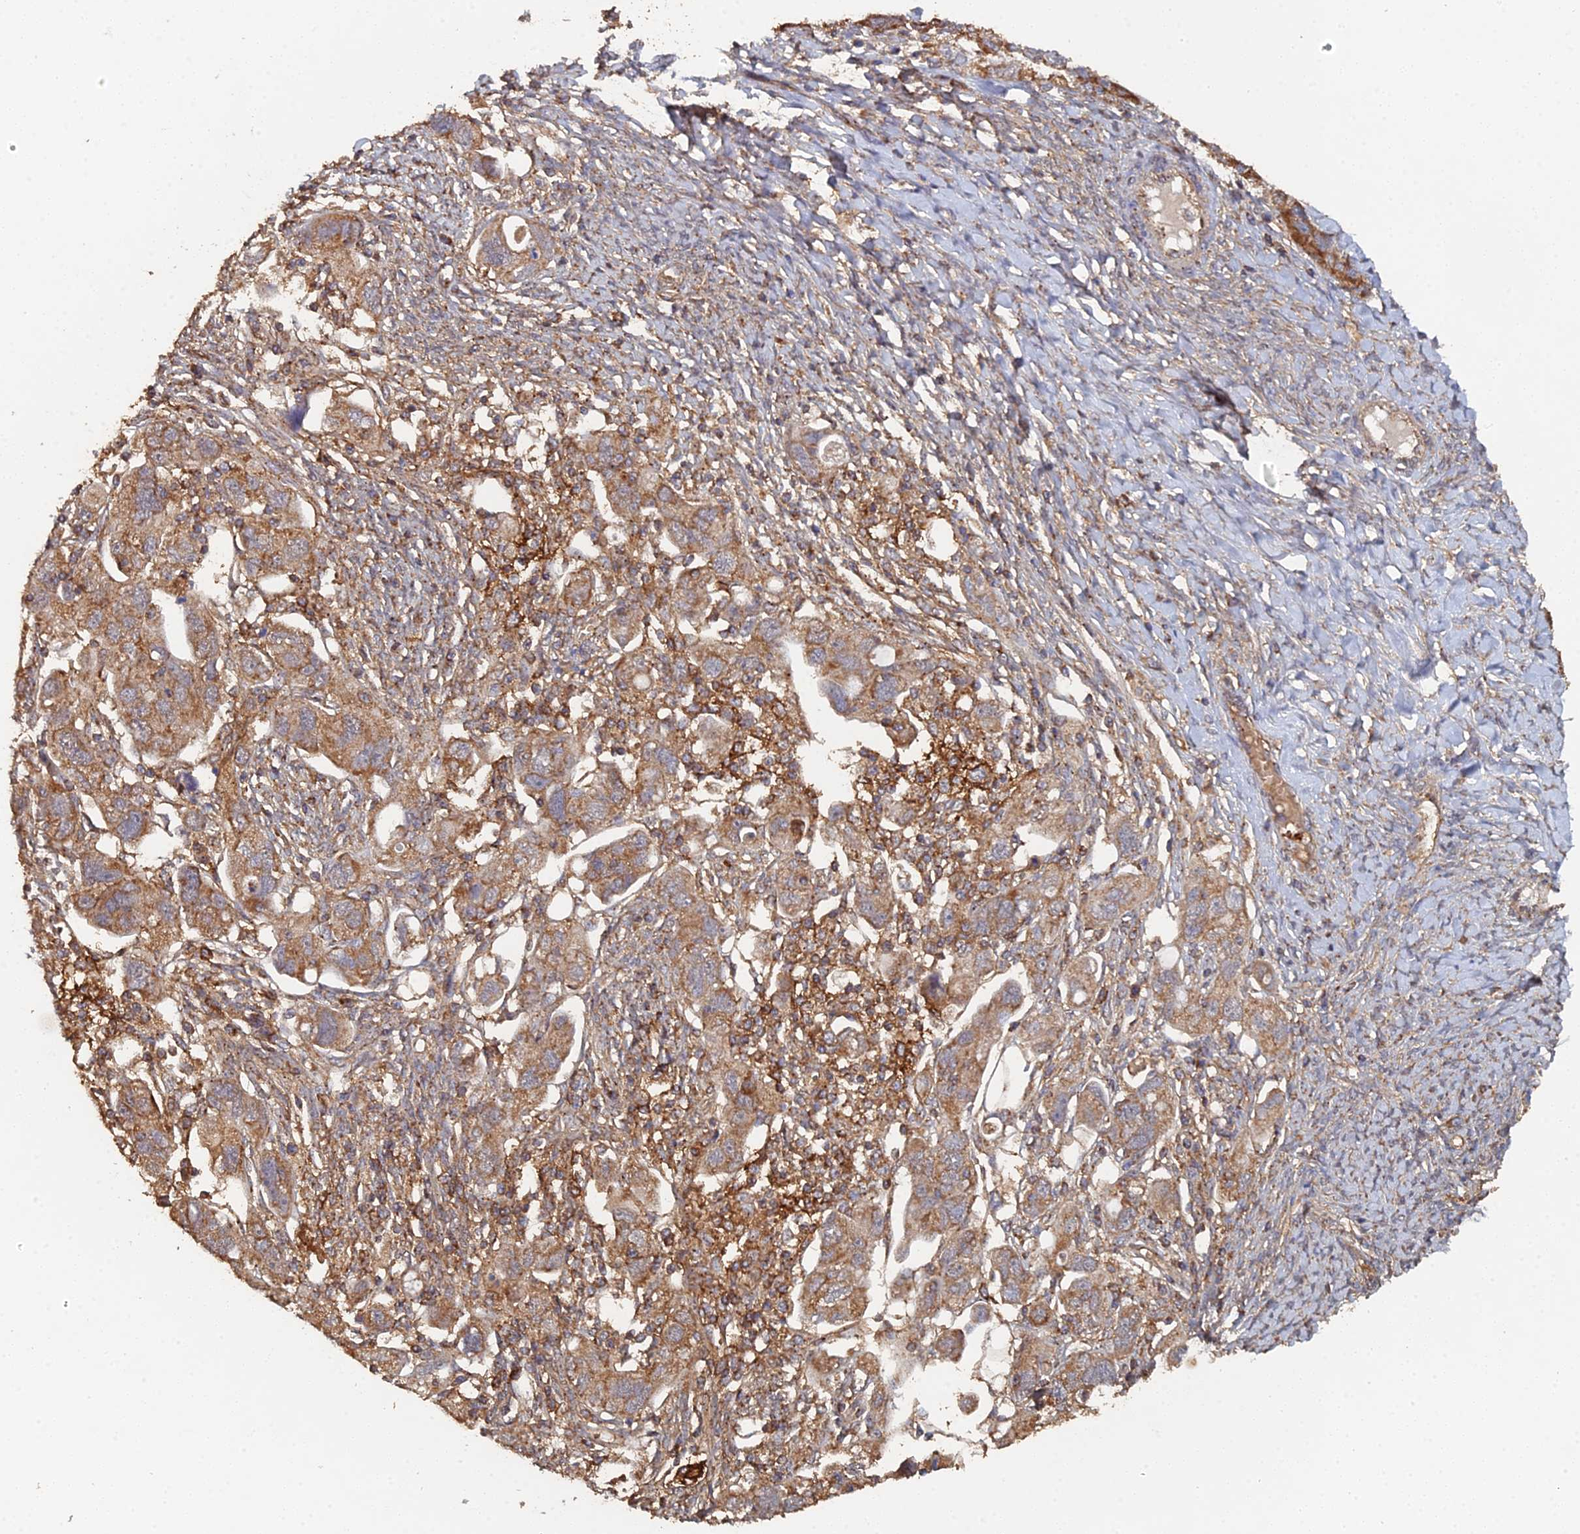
{"staining": {"intensity": "strong", "quantity": ">75%", "location": "cytoplasmic/membranous"}, "tissue": "ovarian cancer", "cell_type": "Tumor cells", "image_type": "cancer", "snomed": [{"axis": "morphology", "description": "Carcinoma, NOS"}, {"axis": "morphology", "description": "Cystadenocarcinoma, serous, NOS"}, {"axis": "topography", "description": "Ovary"}], "caption": "The histopathology image reveals immunohistochemical staining of ovarian cancer. There is strong cytoplasmic/membranous staining is identified in approximately >75% of tumor cells.", "gene": "SPANXN4", "patient": {"sex": "female", "age": 69}}